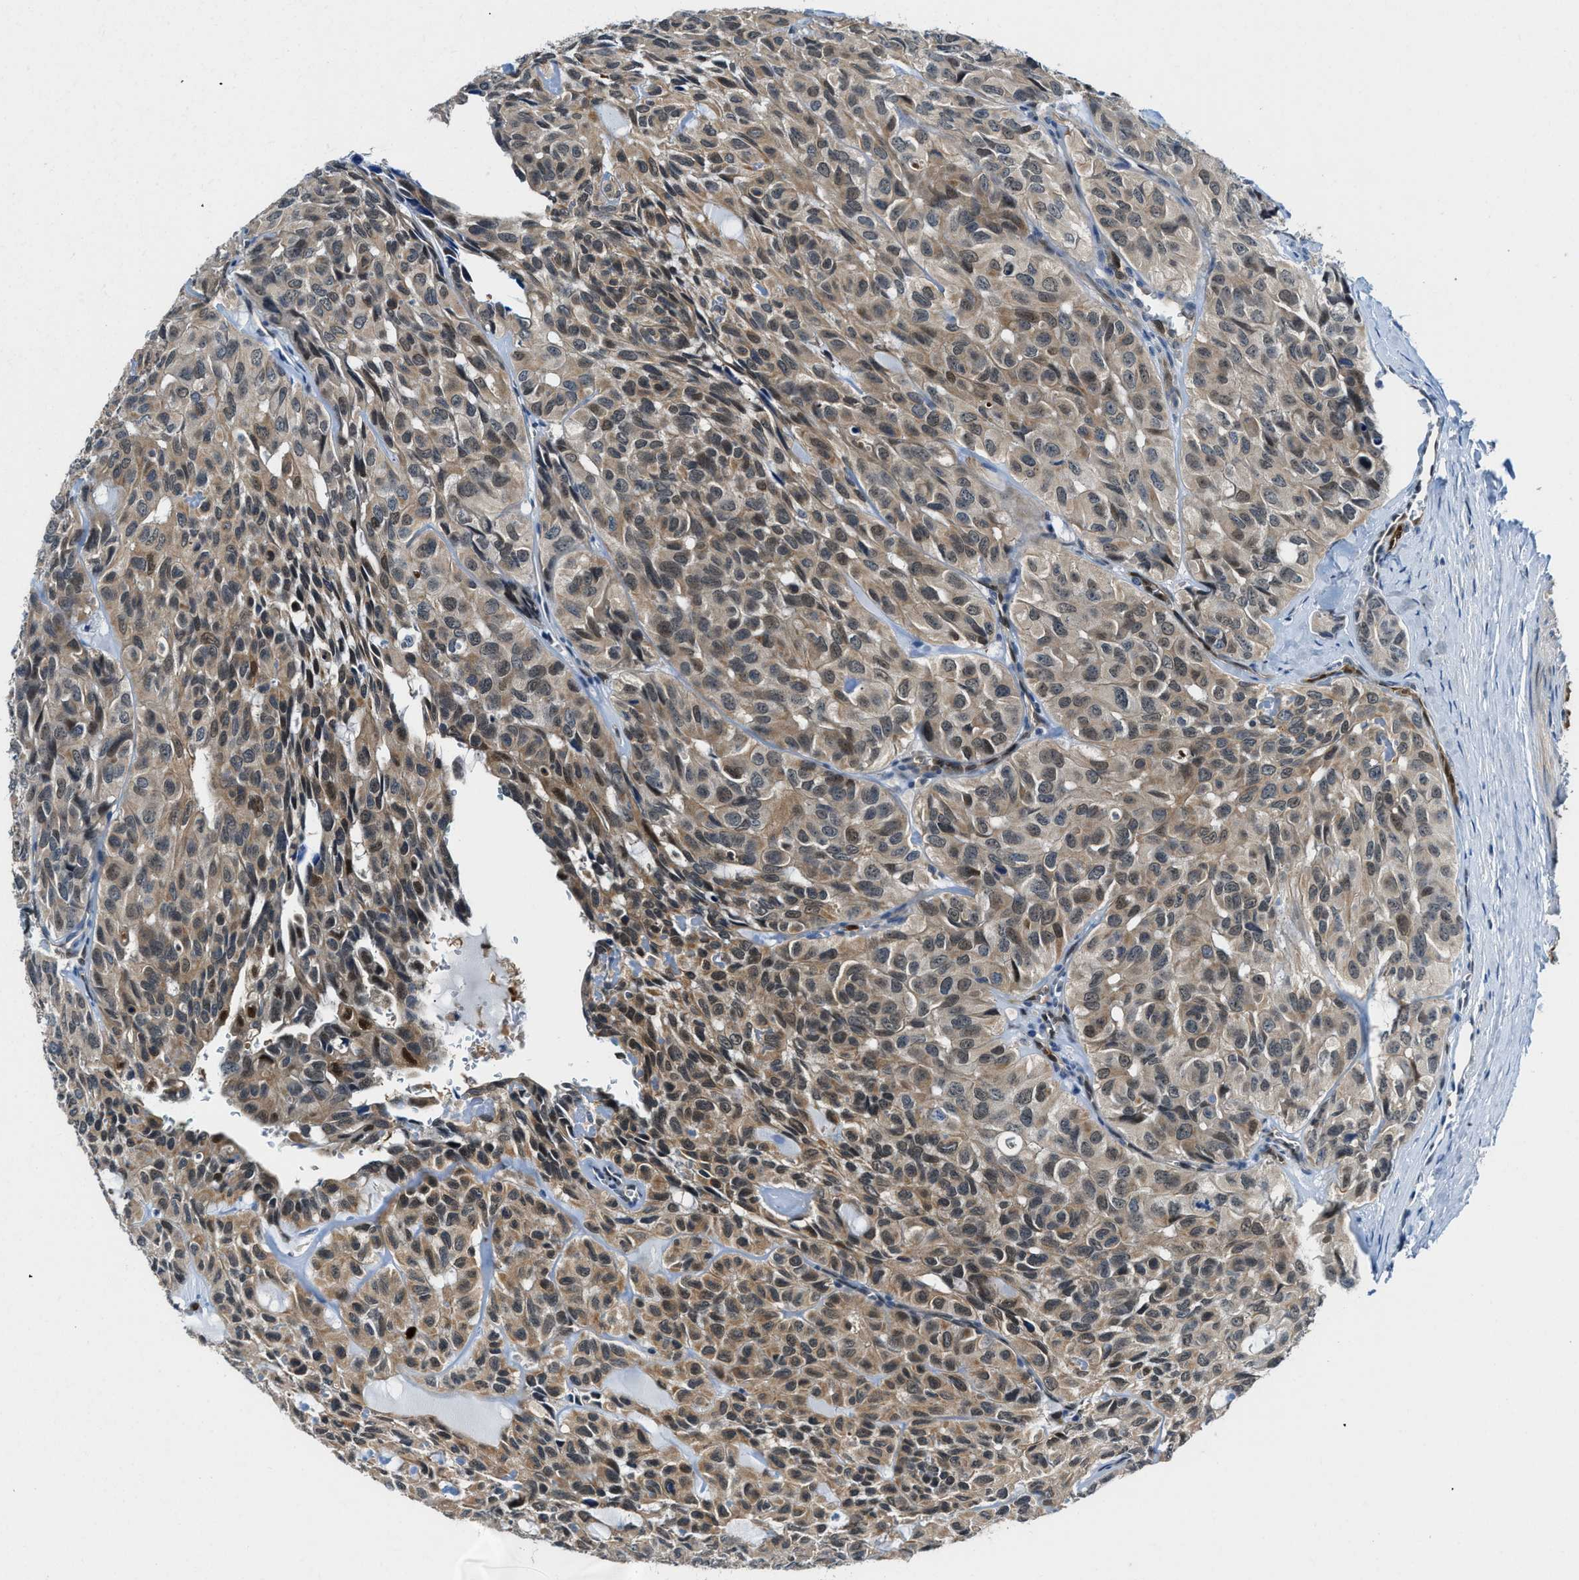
{"staining": {"intensity": "moderate", "quantity": "25%-75%", "location": "cytoplasmic/membranous,nuclear"}, "tissue": "head and neck cancer", "cell_type": "Tumor cells", "image_type": "cancer", "snomed": [{"axis": "morphology", "description": "Adenocarcinoma, NOS"}, {"axis": "topography", "description": "Salivary gland, NOS"}, {"axis": "topography", "description": "Head-Neck"}], "caption": "DAB (3,3'-diaminobenzidine) immunohistochemical staining of human head and neck cancer displays moderate cytoplasmic/membranous and nuclear protein expression in about 25%-75% of tumor cells.", "gene": "LTA4H", "patient": {"sex": "female", "age": 76}}